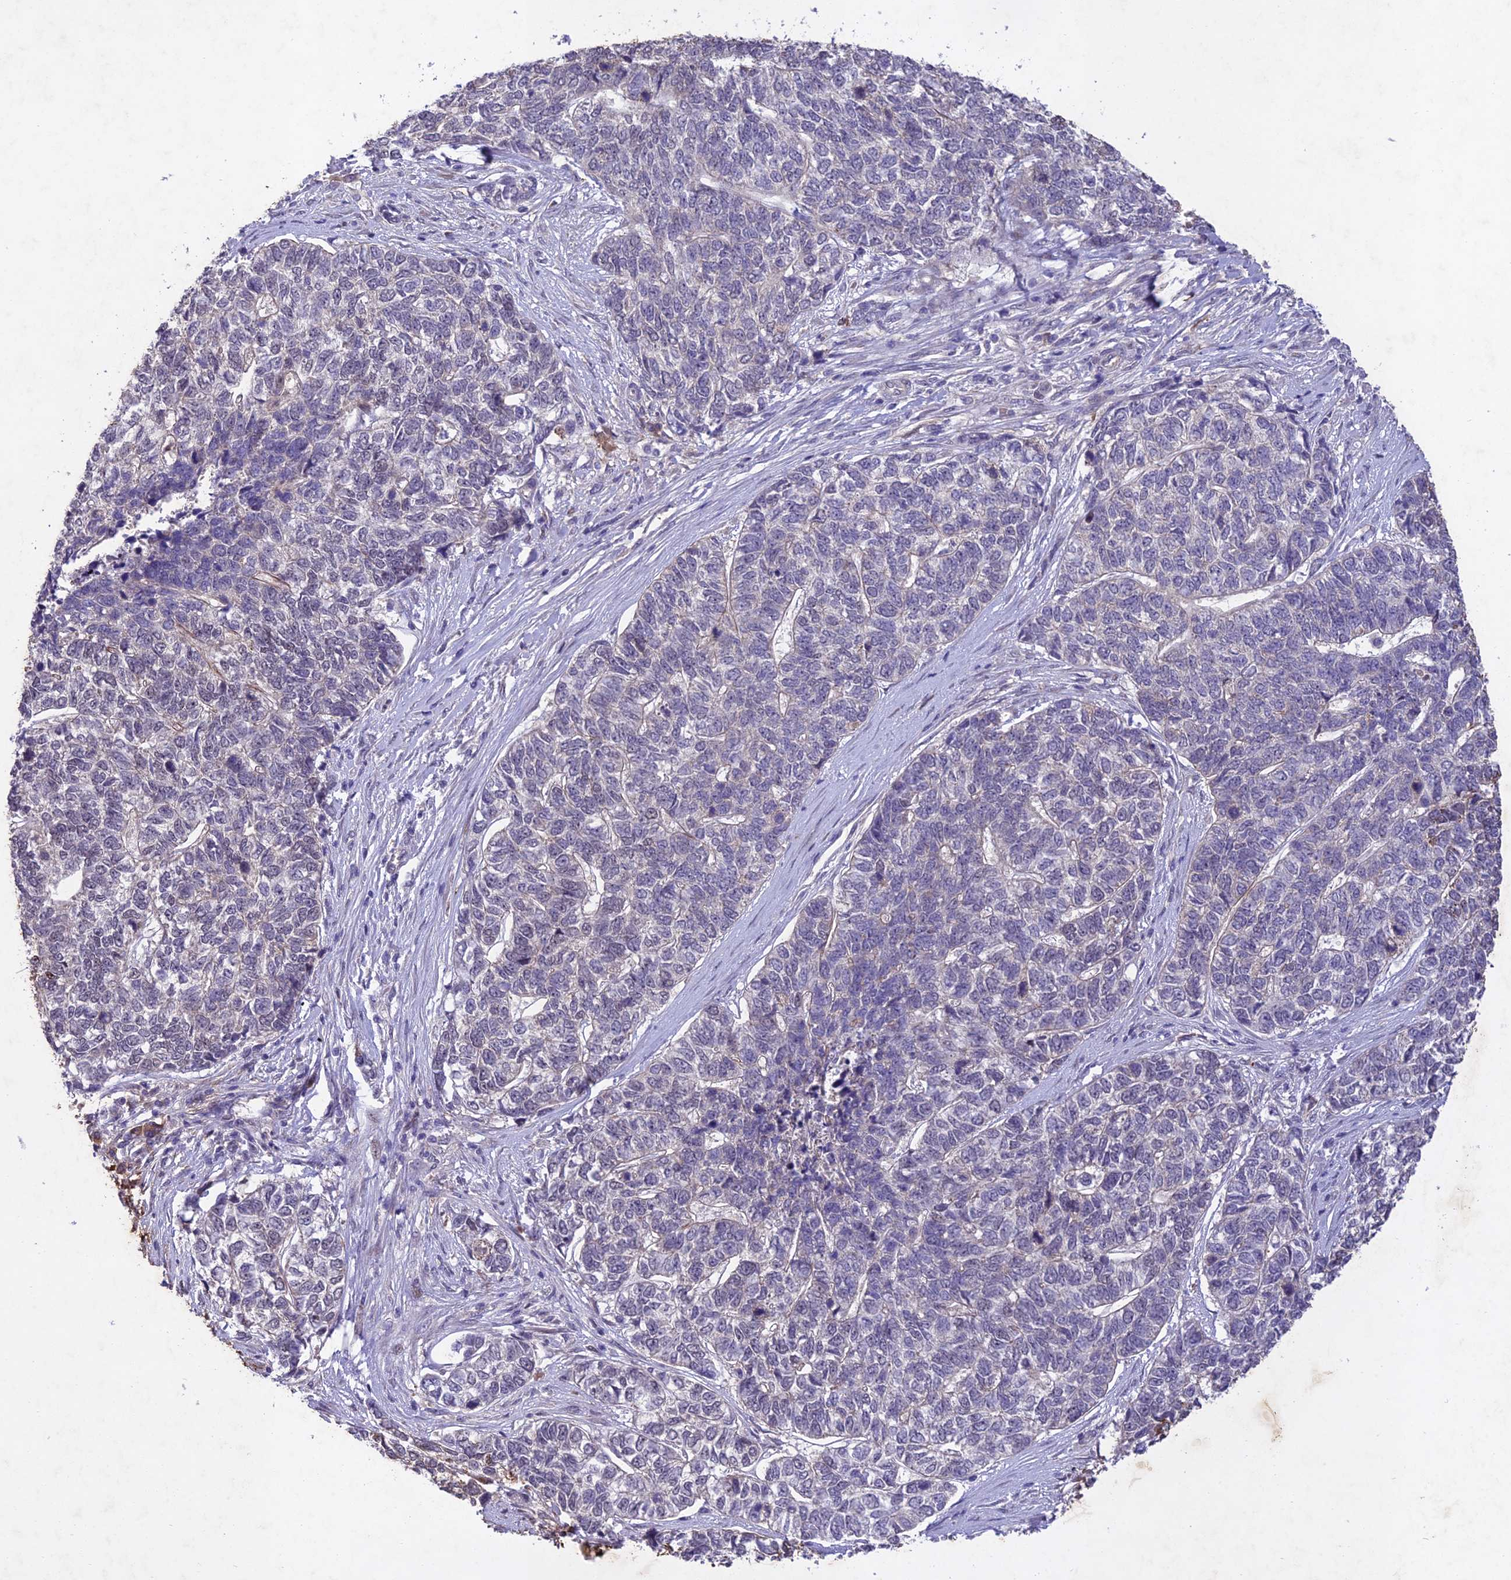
{"staining": {"intensity": "negative", "quantity": "none", "location": "none"}, "tissue": "skin cancer", "cell_type": "Tumor cells", "image_type": "cancer", "snomed": [{"axis": "morphology", "description": "Basal cell carcinoma"}, {"axis": "topography", "description": "Skin"}], "caption": "High power microscopy histopathology image of an immunohistochemistry photomicrograph of basal cell carcinoma (skin), revealing no significant staining in tumor cells.", "gene": "ANKRD52", "patient": {"sex": "female", "age": 65}}